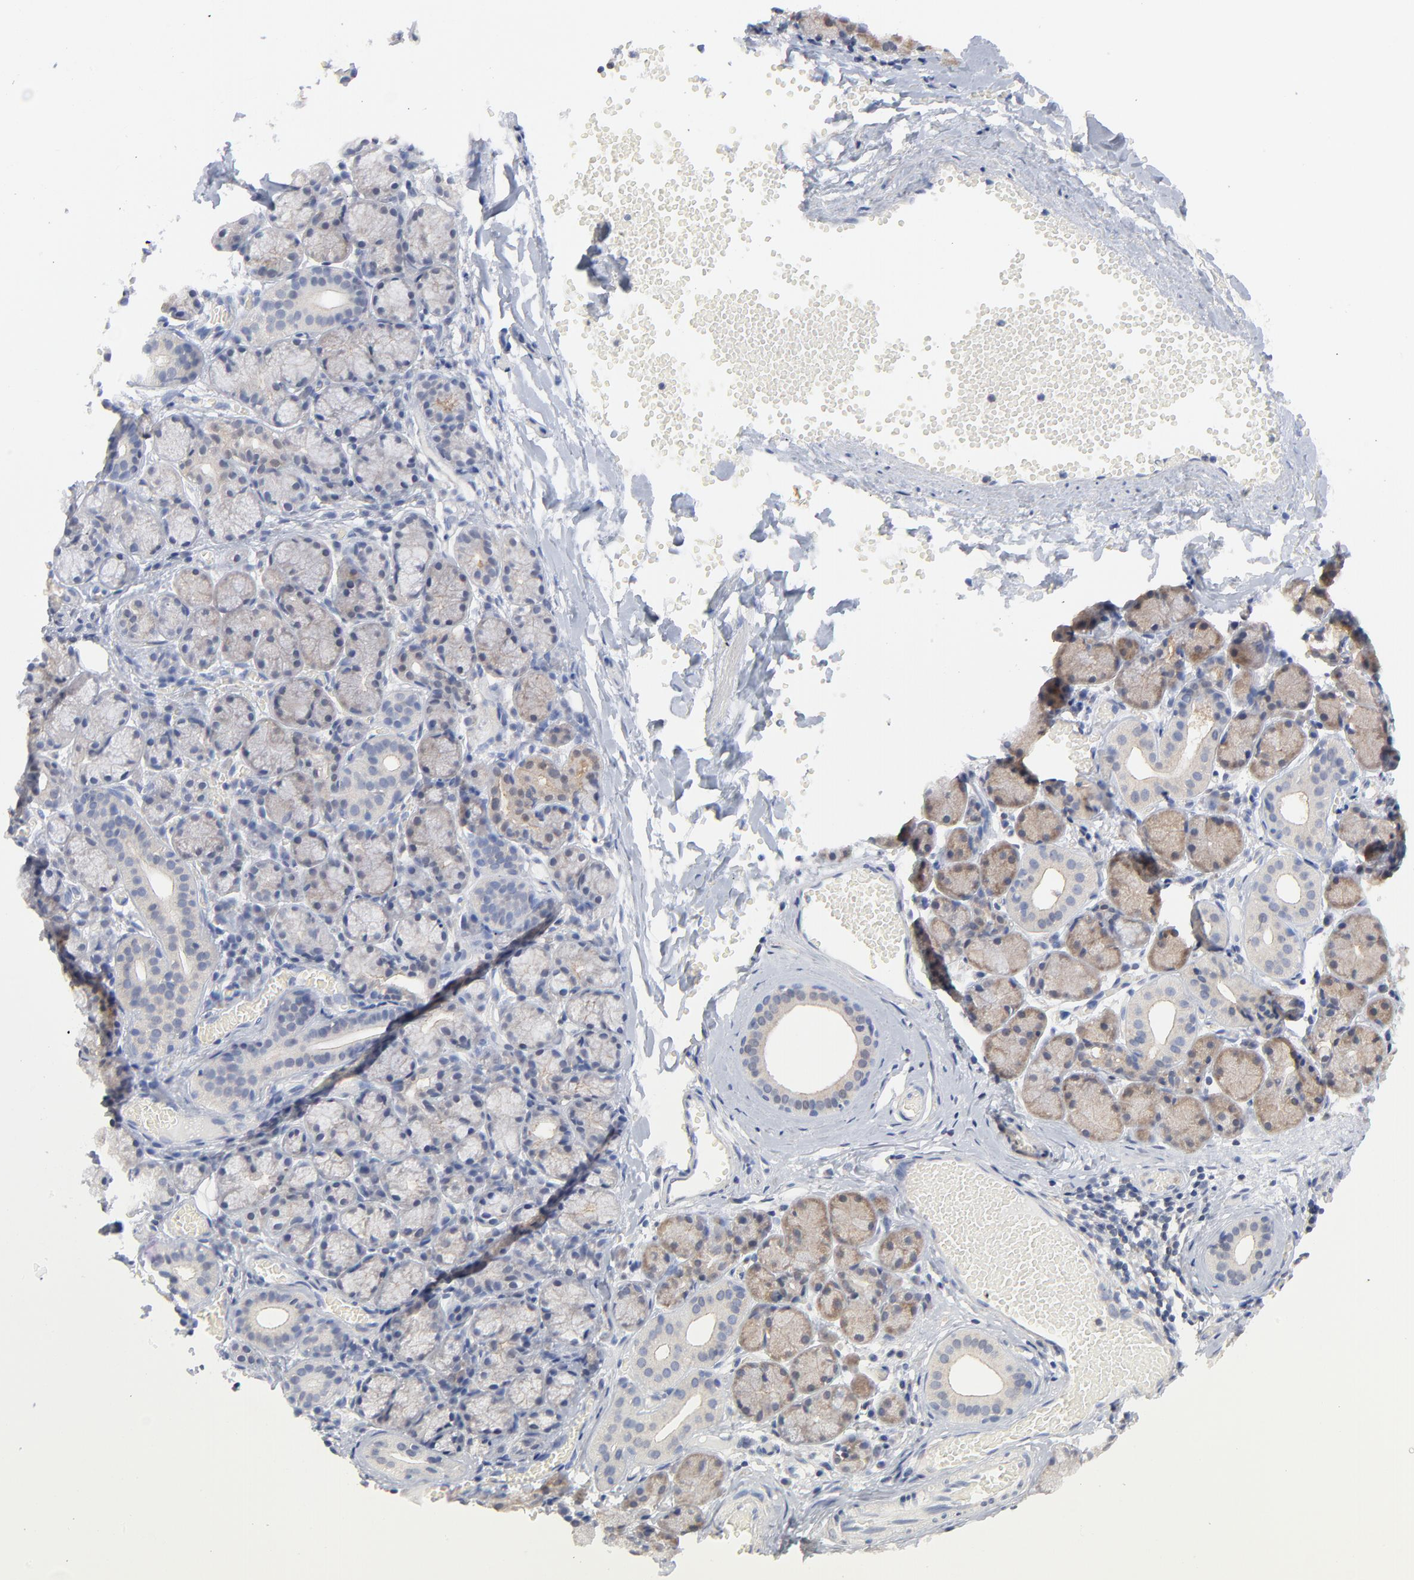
{"staining": {"intensity": "weak", "quantity": "<25%", "location": "cytoplasmic/membranous"}, "tissue": "salivary gland", "cell_type": "Glandular cells", "image_type": "normal", "snomed": [{"axis": "morphology", "description": "Normal tissue, NOS"}, {"axis": "topography", "description": "Salivary gland"}], "caption": "Micrograph shows no protein positivity in glandular cells of unremarkable salivary gland.", "gene": "CAB39L", "patient": {"sex": "female", "age": 24}}